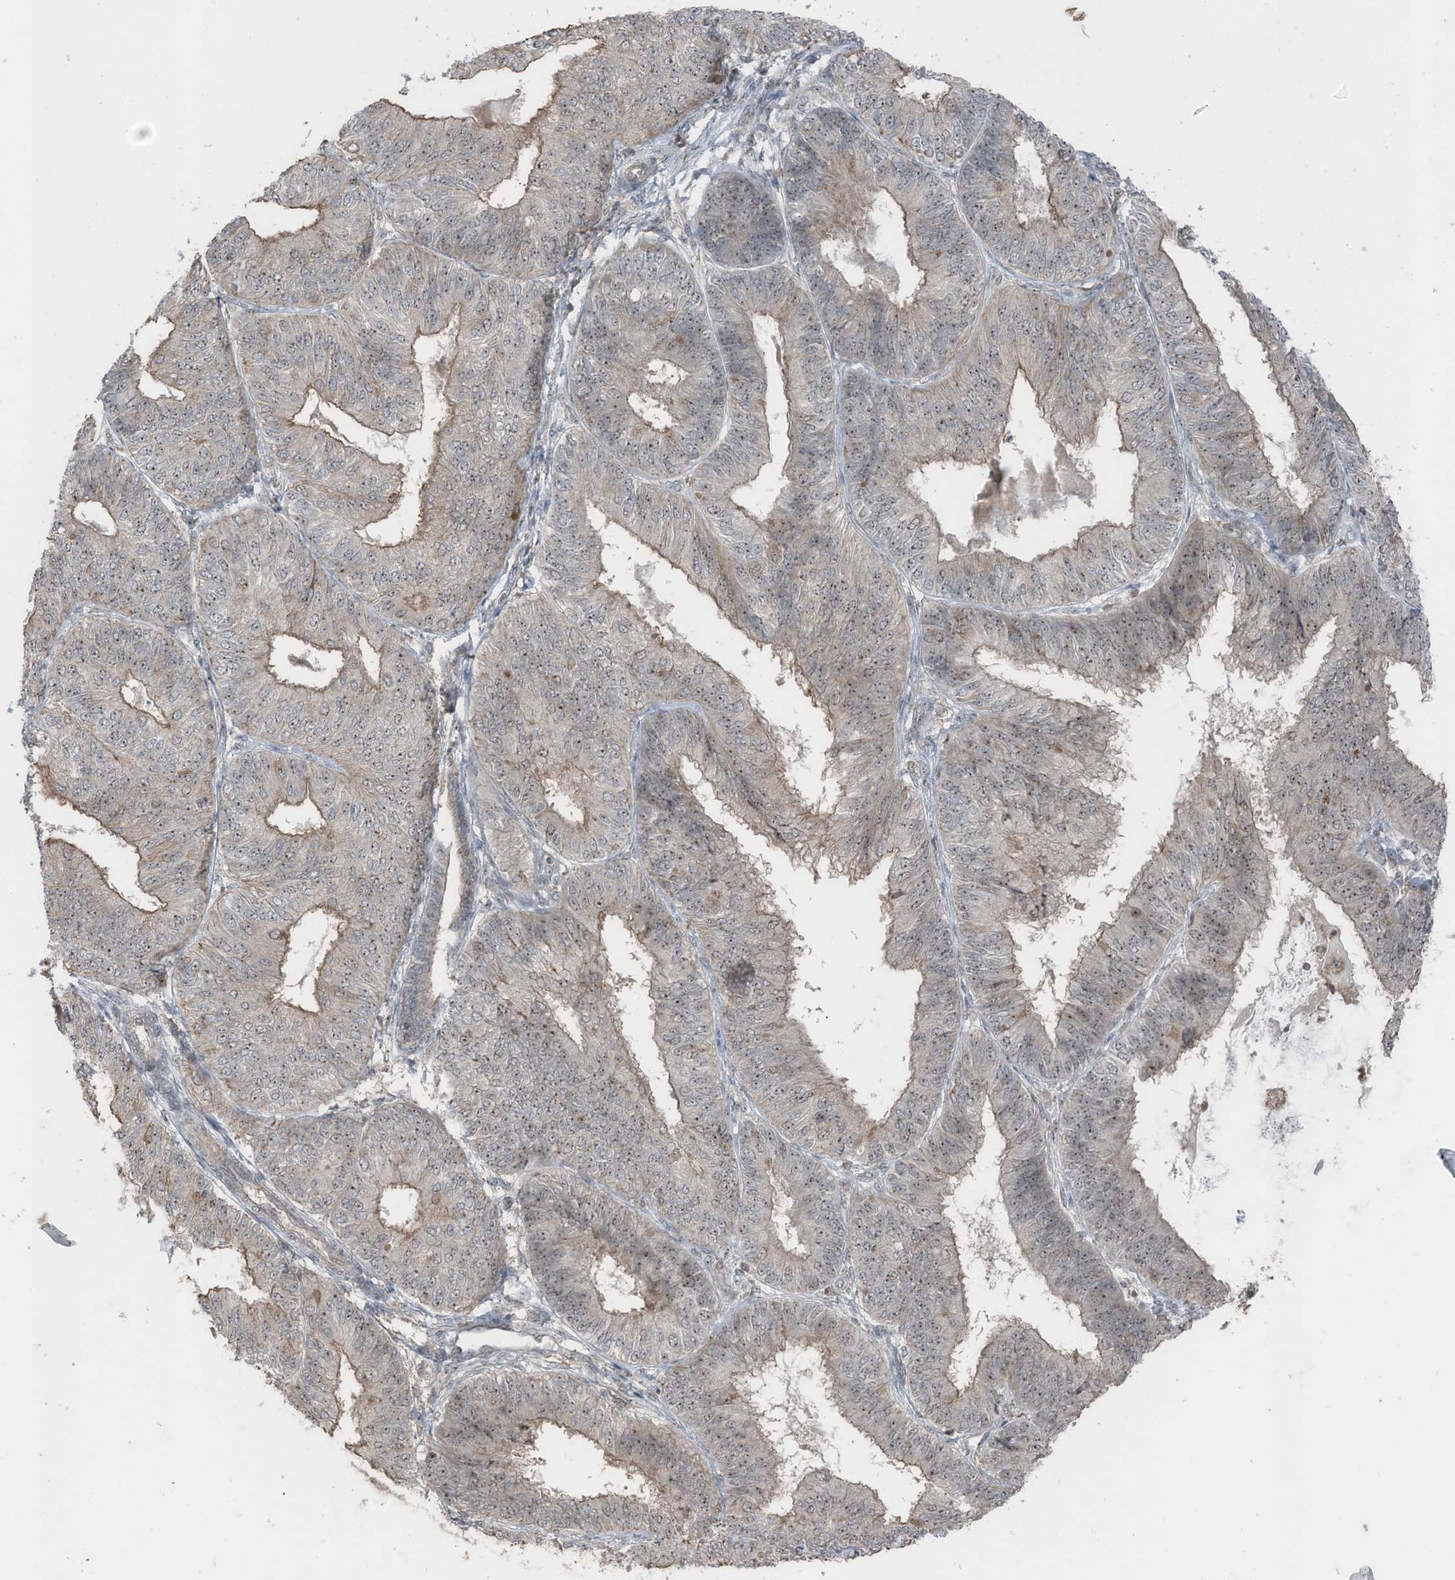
{"staining": {"intensity": "moderate", "quantity": ">75%", "location": "nuclear"}, "tissue": "endometrial cancer", "cell_type": "Tumor cells", "image_type": "cancer", "snomed": [{"axis": "morphology", "description": "Adenocarcinoma, NOS"}, {"axis": "topography", "description": "Endometrium"}], "caption": "Protein expression by immunohistochemistry reveals moderate nuclear staining in approximately >75% of tumor cells in adenocarcinoma (endometrial). The staining was performed using DAB to visualize the protein expression in brown, while the nuclei were stained in blue with hematoxylin (Magnification: 20x).", "gene": "UTP3", "patient": {"sex": "female", "age": 58}}